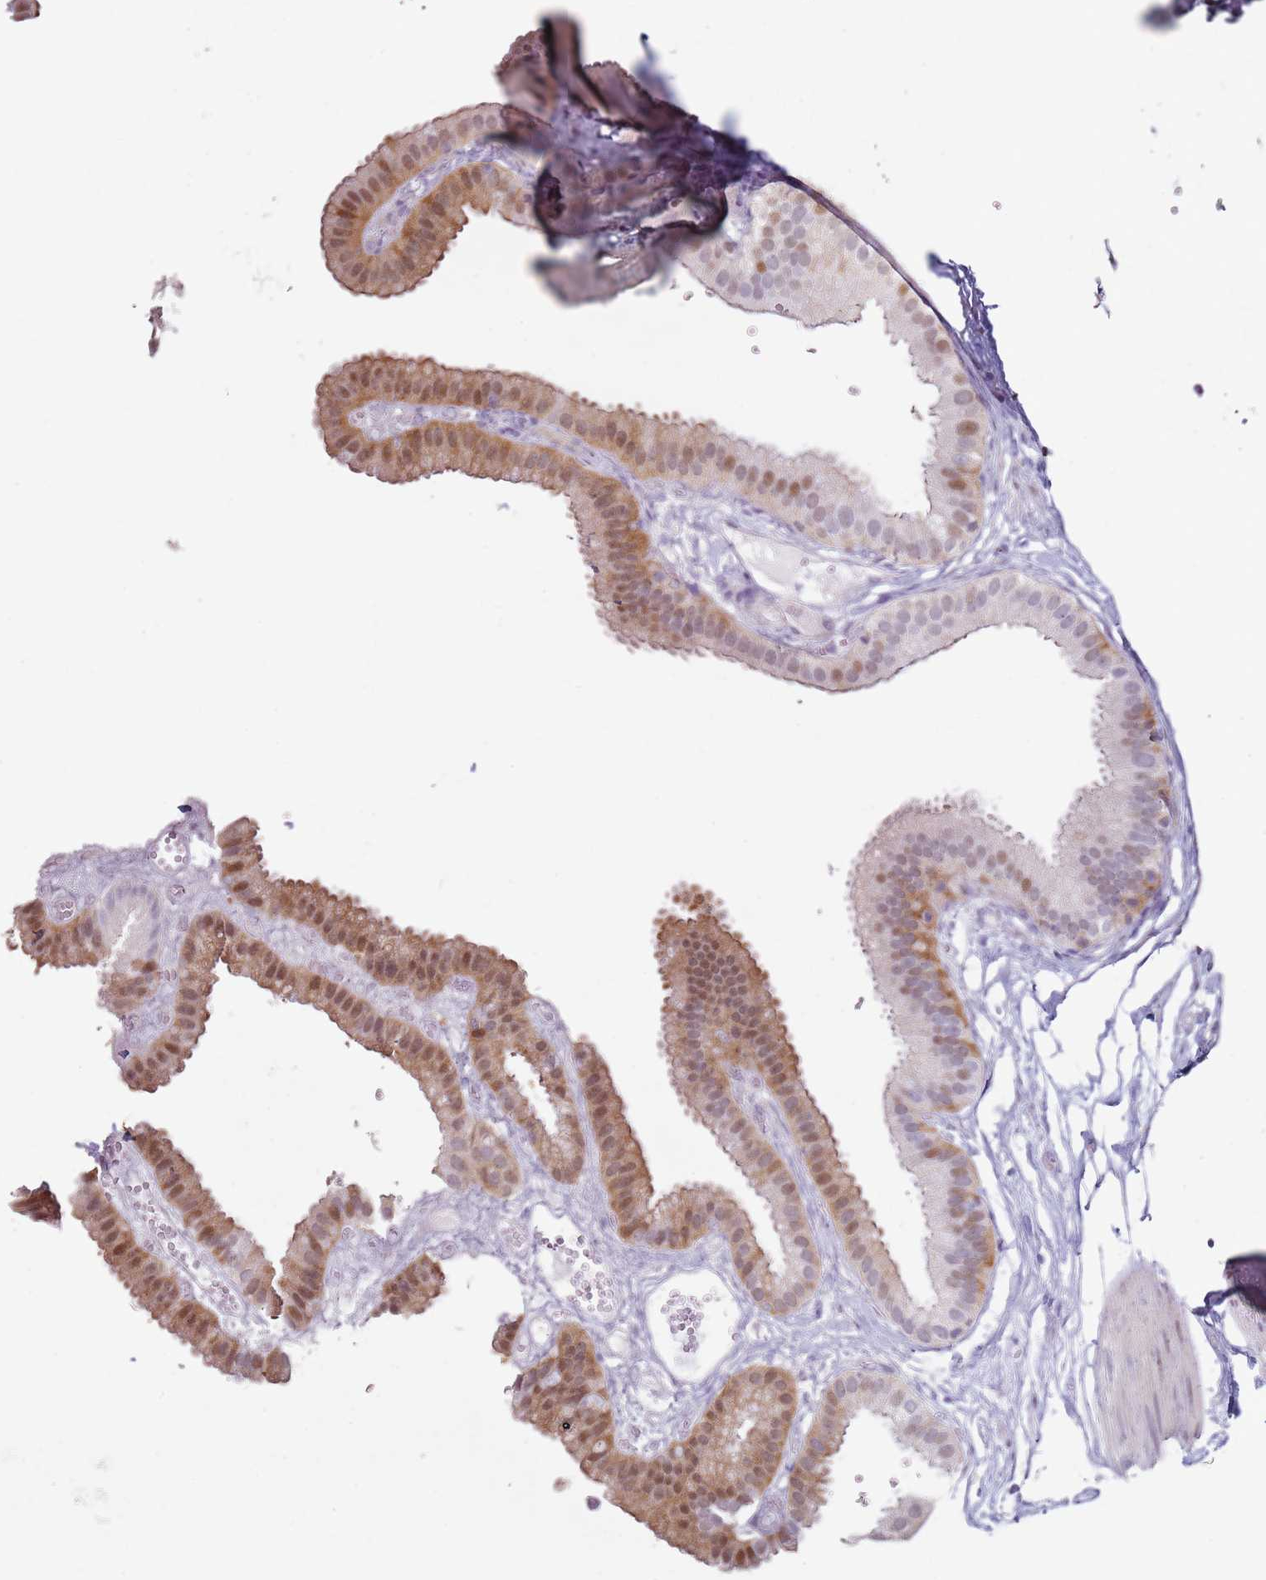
{"staining": {"intensity": "moderate", "quantity": "25%-75%", "location": "cytoplasmic/membranous,nuclear"}, "tissue": "gallbladder", "cell_type": "Glandular cells", "image_type": "normal", "snomed": [{"axis": "morphology", "description": "Normal tissue, NOS"}, {"axis": "topography", "description": "Gallbladder"}], "caption": "Protein expression analysis of benign gallbladder exhibits moderate cytoplasmic/membranous,nuclear expression in approximately 25%-75% of glandular cells.", "gene": "PSMD4", "patient": {"sex": "female", "age": 61}}